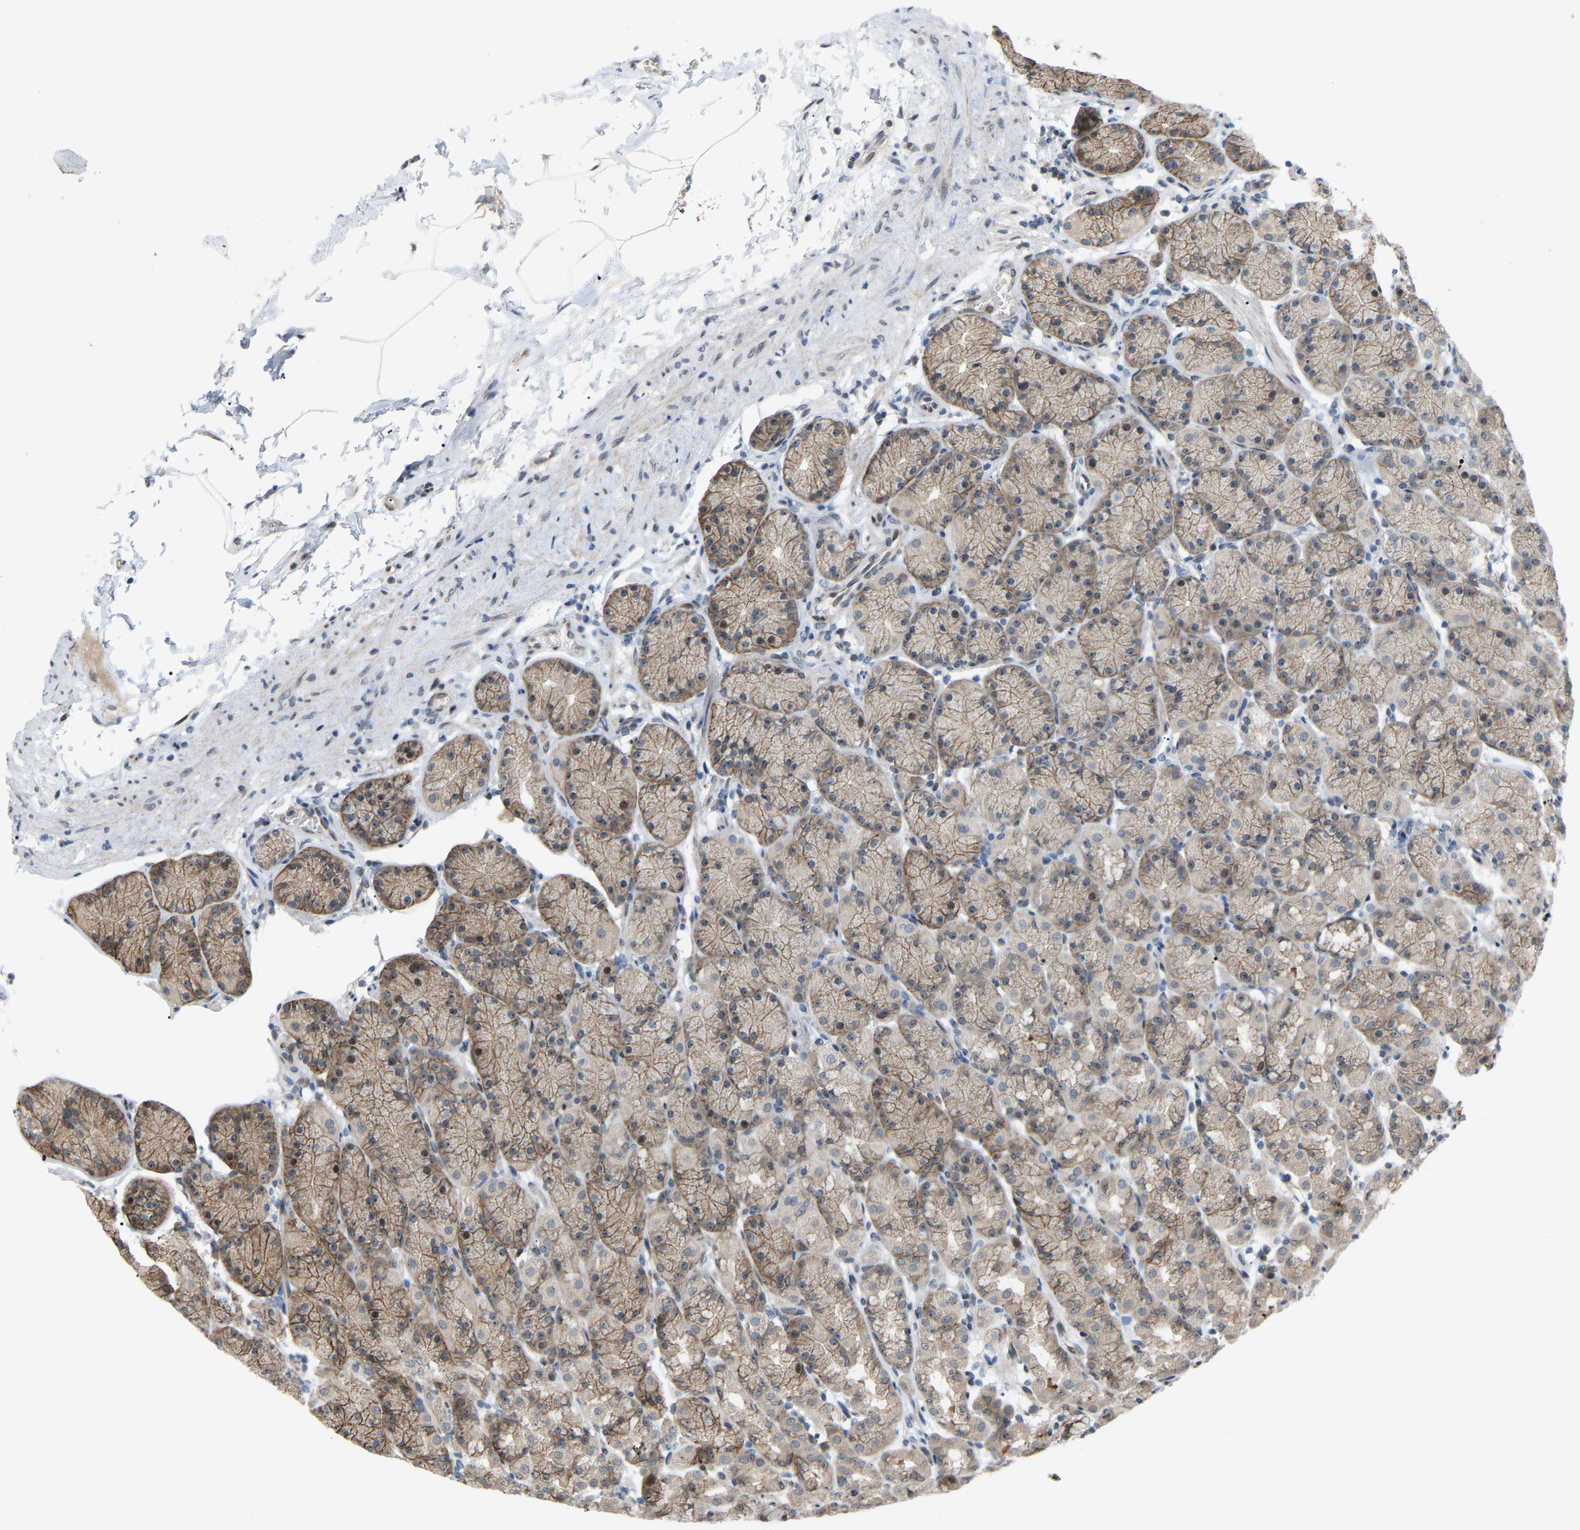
{"staining": {"intensity": "weak", "quantity": "25%-75%", "location": "cytoplasmic/membranous,nuclear"}, "tissue": "stomach", "cell_type": "Glandular cells", "image_type": "normal", "snomed": [{"axis": "morphology", "description": "Normal tissue, NOS"}, {"axis": "topography", "description": "Stomach"}], "caption": "A photomicrograph of stomach stained for a protein displays weak cytoplasmic/membranous,nuclear brown staining in glandular cells. (DAB (3,3'-diaminobenzidine) IHC with brightfield microscopy, high magnification).", "gene": "CROT", "patient": {"sex": "male", "age": 42}}